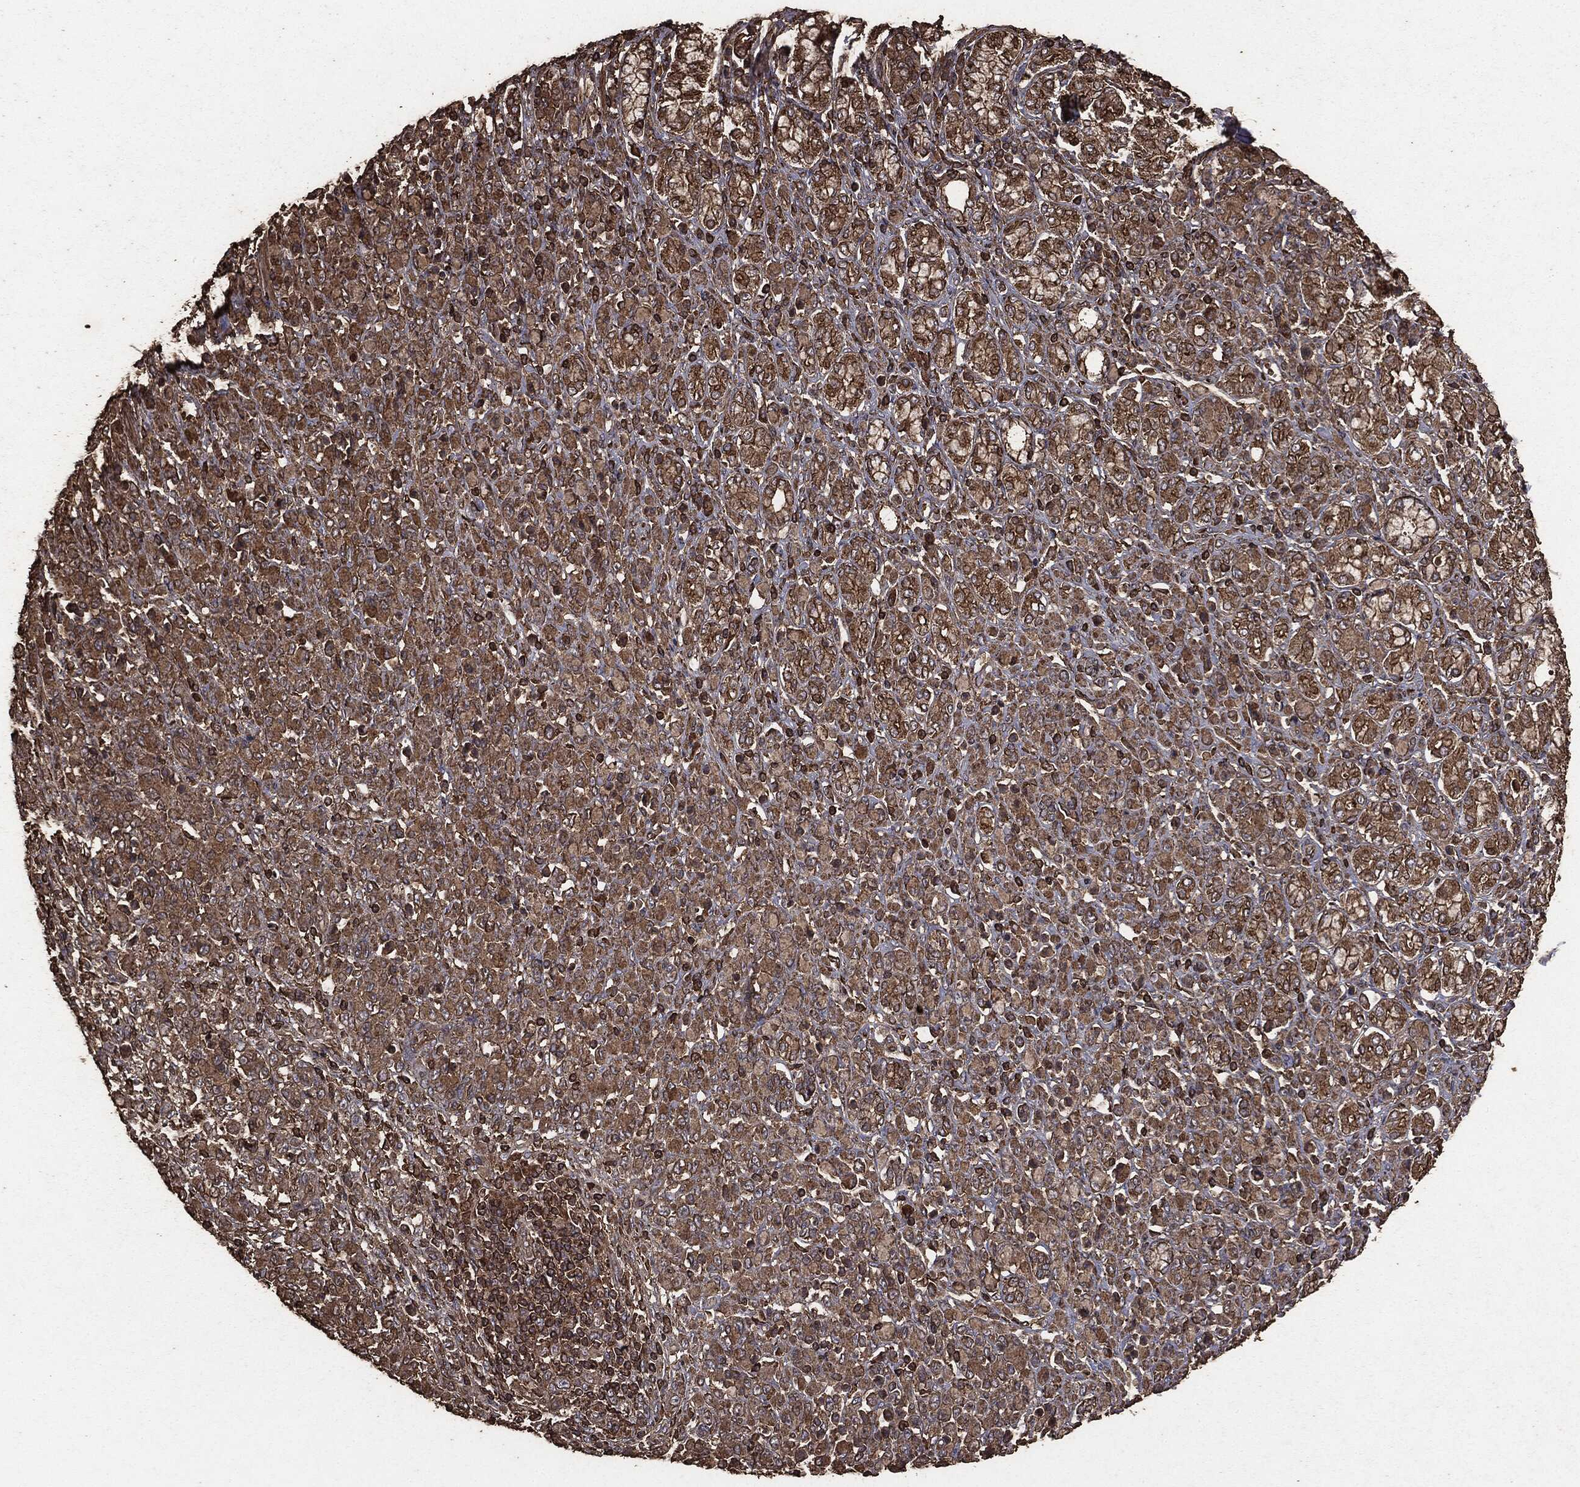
{"staining": {"intensity": "moderate", "quantity": ">75%", "location": "cytoplasmic/membranous"}, "tissue": "stomach cancer", "cell_type": "Tumor cells", "image_type": "cancer", "snomed": [{"axis": "morphology", "description": "Normal tissue, NOS"}, {"axis": "morphology", "description": "Adenocarcinoma, NOS"}, {"axis": "topography", "description": "Stomach"}], "caption": "Immunohistochemistry image of human adenocarcinoma (stomach) stained for a protein (brown), which reveals medium levels of moderate cytoplasmic/membranous positivity in approximately >75% of tumor cells.", "gene": "MTOR", "patient": {"sex": "female", "age": 79}}